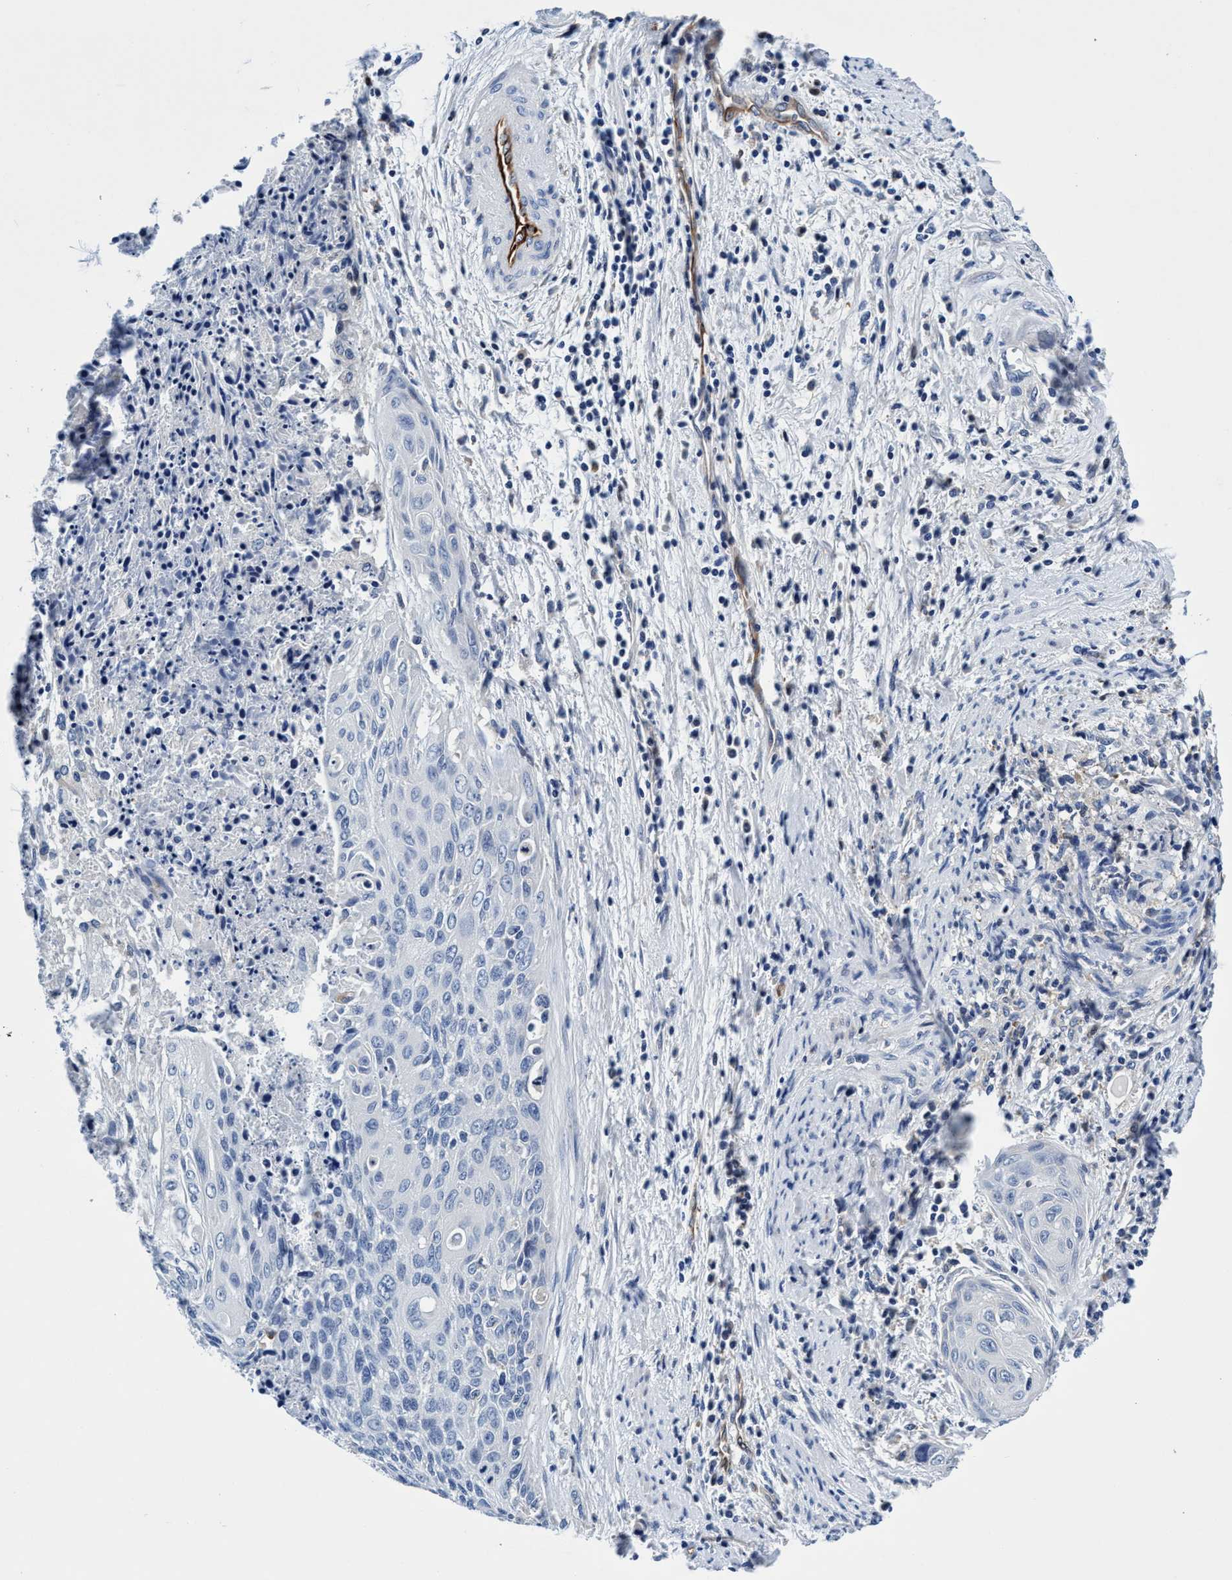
{"staining": {"intensity": "negative", "quantity": "none", "location": "none"}, "tissue": "cervical cancer", "cell_type": "Tumor cells", "image_type": "cancer", "snomed": [{"axis": "morphology", "description": "Squamous cell carcinoma, NOS"}, {"axis": "topography", "description": "Cervix"}], "caption": "The IHC photomicrograph has no significant expression in tumor cells of cervical cancer tissue.", "gene": "UBALD2", "patient": {"sex": "female", "age": 55}}